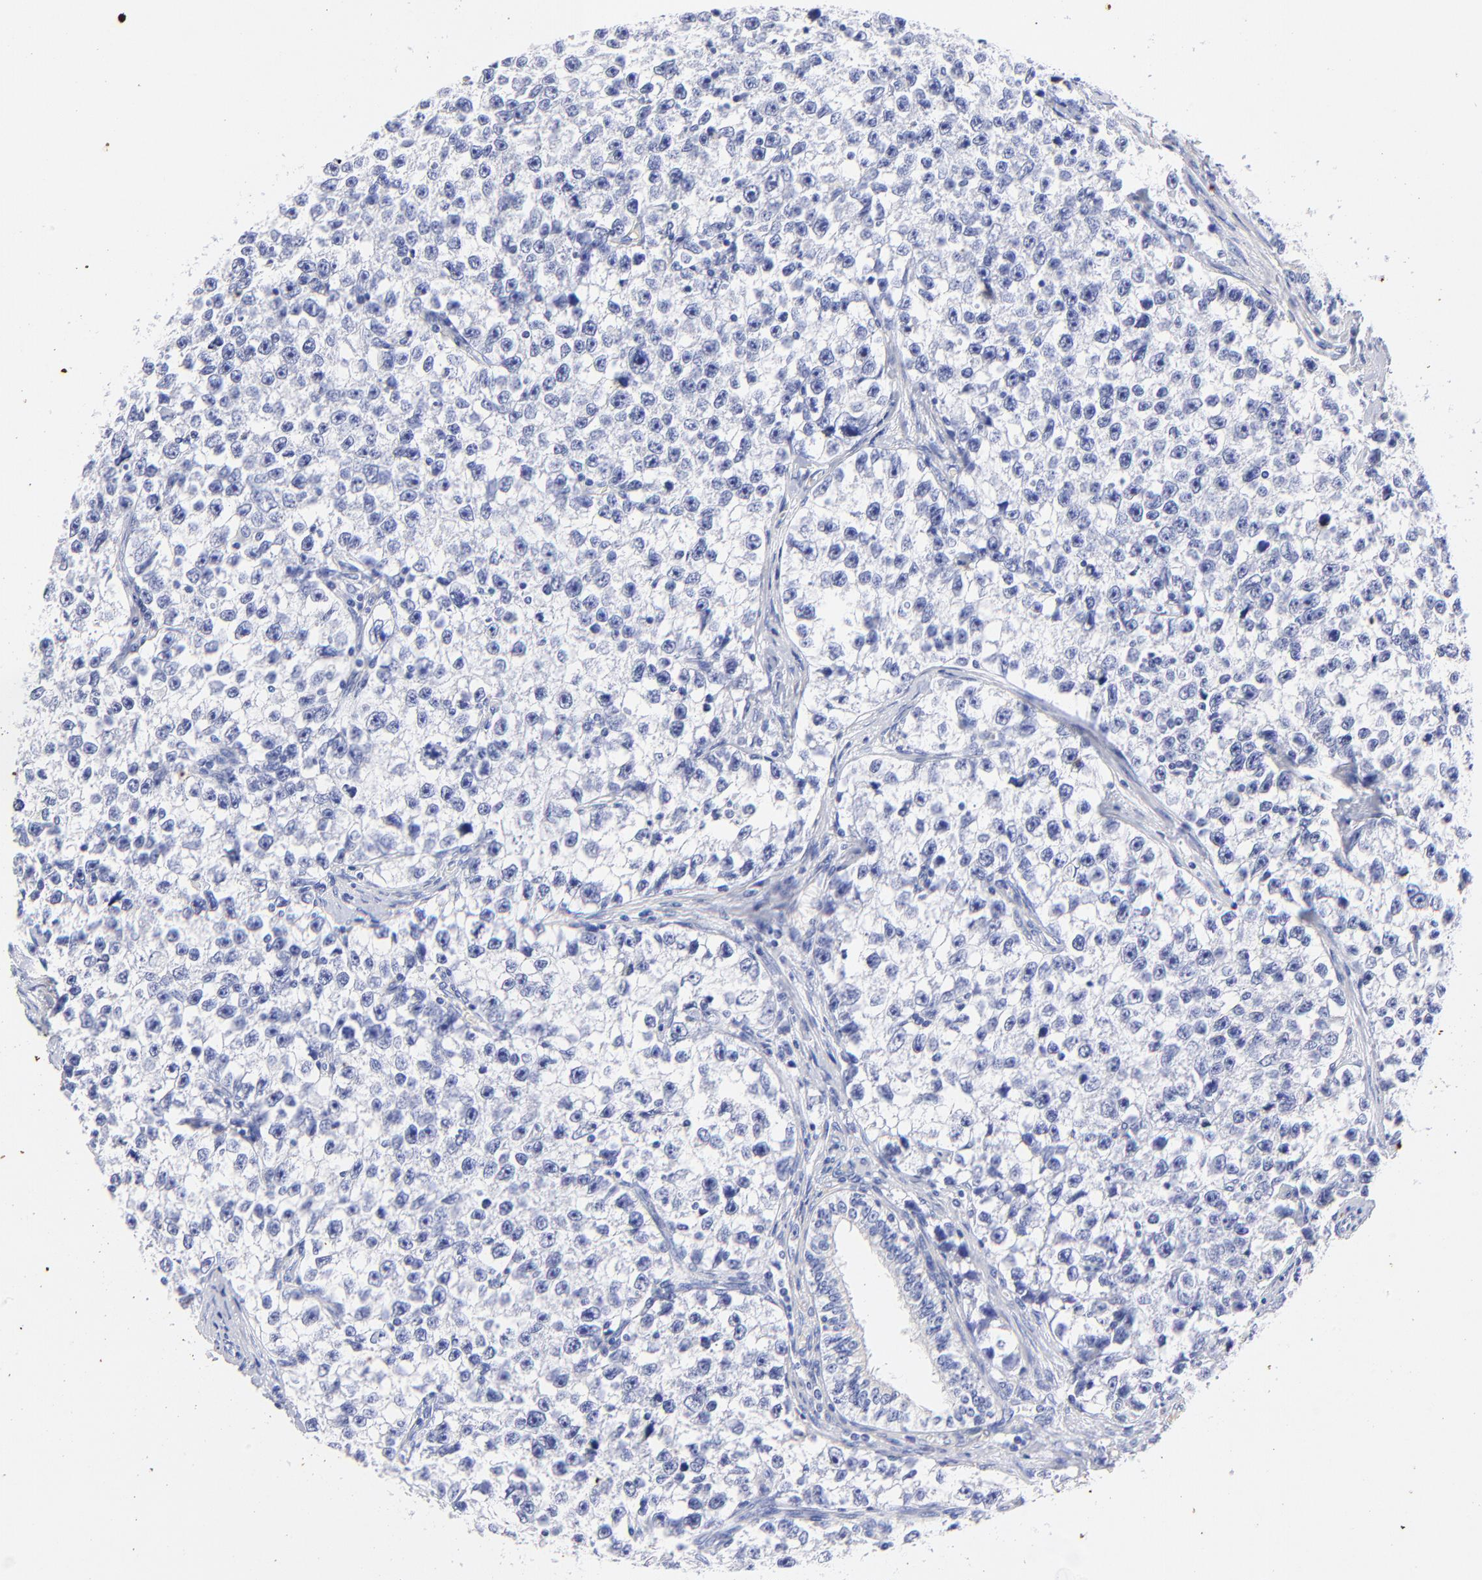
{"staining": {"intensity": "negative", "quantity": "none", "location": "none"}, "tissue": "testis cancer", "cell_type": "Tumor cells", "image_type": "cancer", "snomed": [{"axis": "morphology", "description": "Seminoma, NOS"}, {"axis": "morphology", "description": "Carcinoma, Embryonal, NOS"}, {"axis": "topography", "description": "Testis"}], "caption": "The IHC photomicrograph has no significant expression in tumor cells of testis cancer (seminoma) tissue. (Stains: DAB IHC with hematoxylin counter stain, Microscopy: brightfield microscopy at high magnification).", "gene": "HORMAD2", "patient": {"sex": "male", "age": 30}}